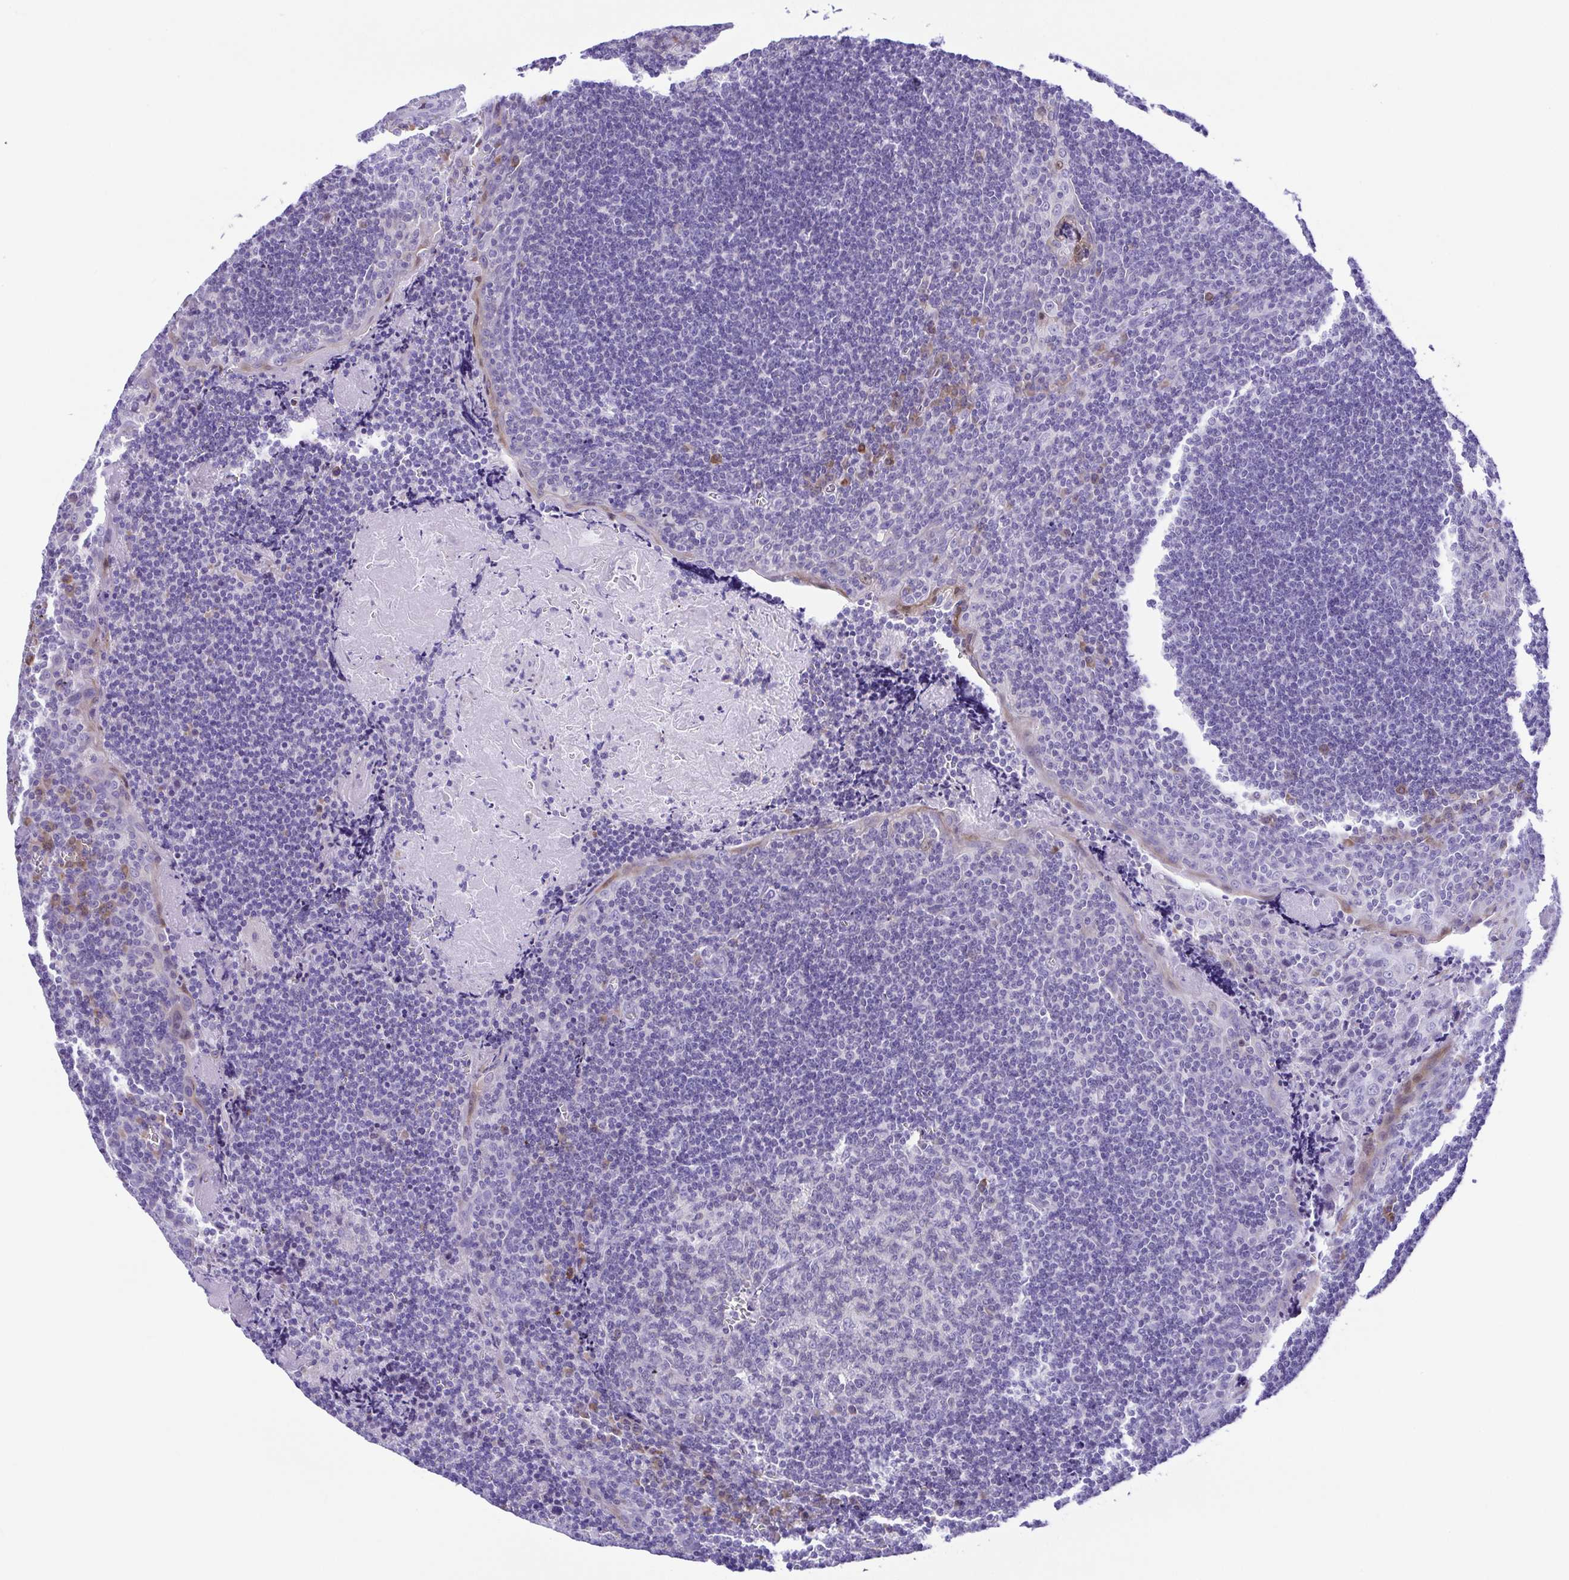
{"staining": {"intensity": "negative", "quantity": "none", "location": "none"}, "tissue": "tonsil", "cell_type": "Germinal center cells", "image_type": "normal", "snomed": [{"axis": "morphology", "description": "Normal tissue, NOS"}, {"axis": "morphology", "description": "Inflammation, NOS"}, {"axis": "topography", "description": "Tonsil"}], "caption": "IHC of unremarkable human tonsil exhibits no staining in germinal center cells.", "gene": "PAK3", "patient": {"sex": "female", "age": 31}}